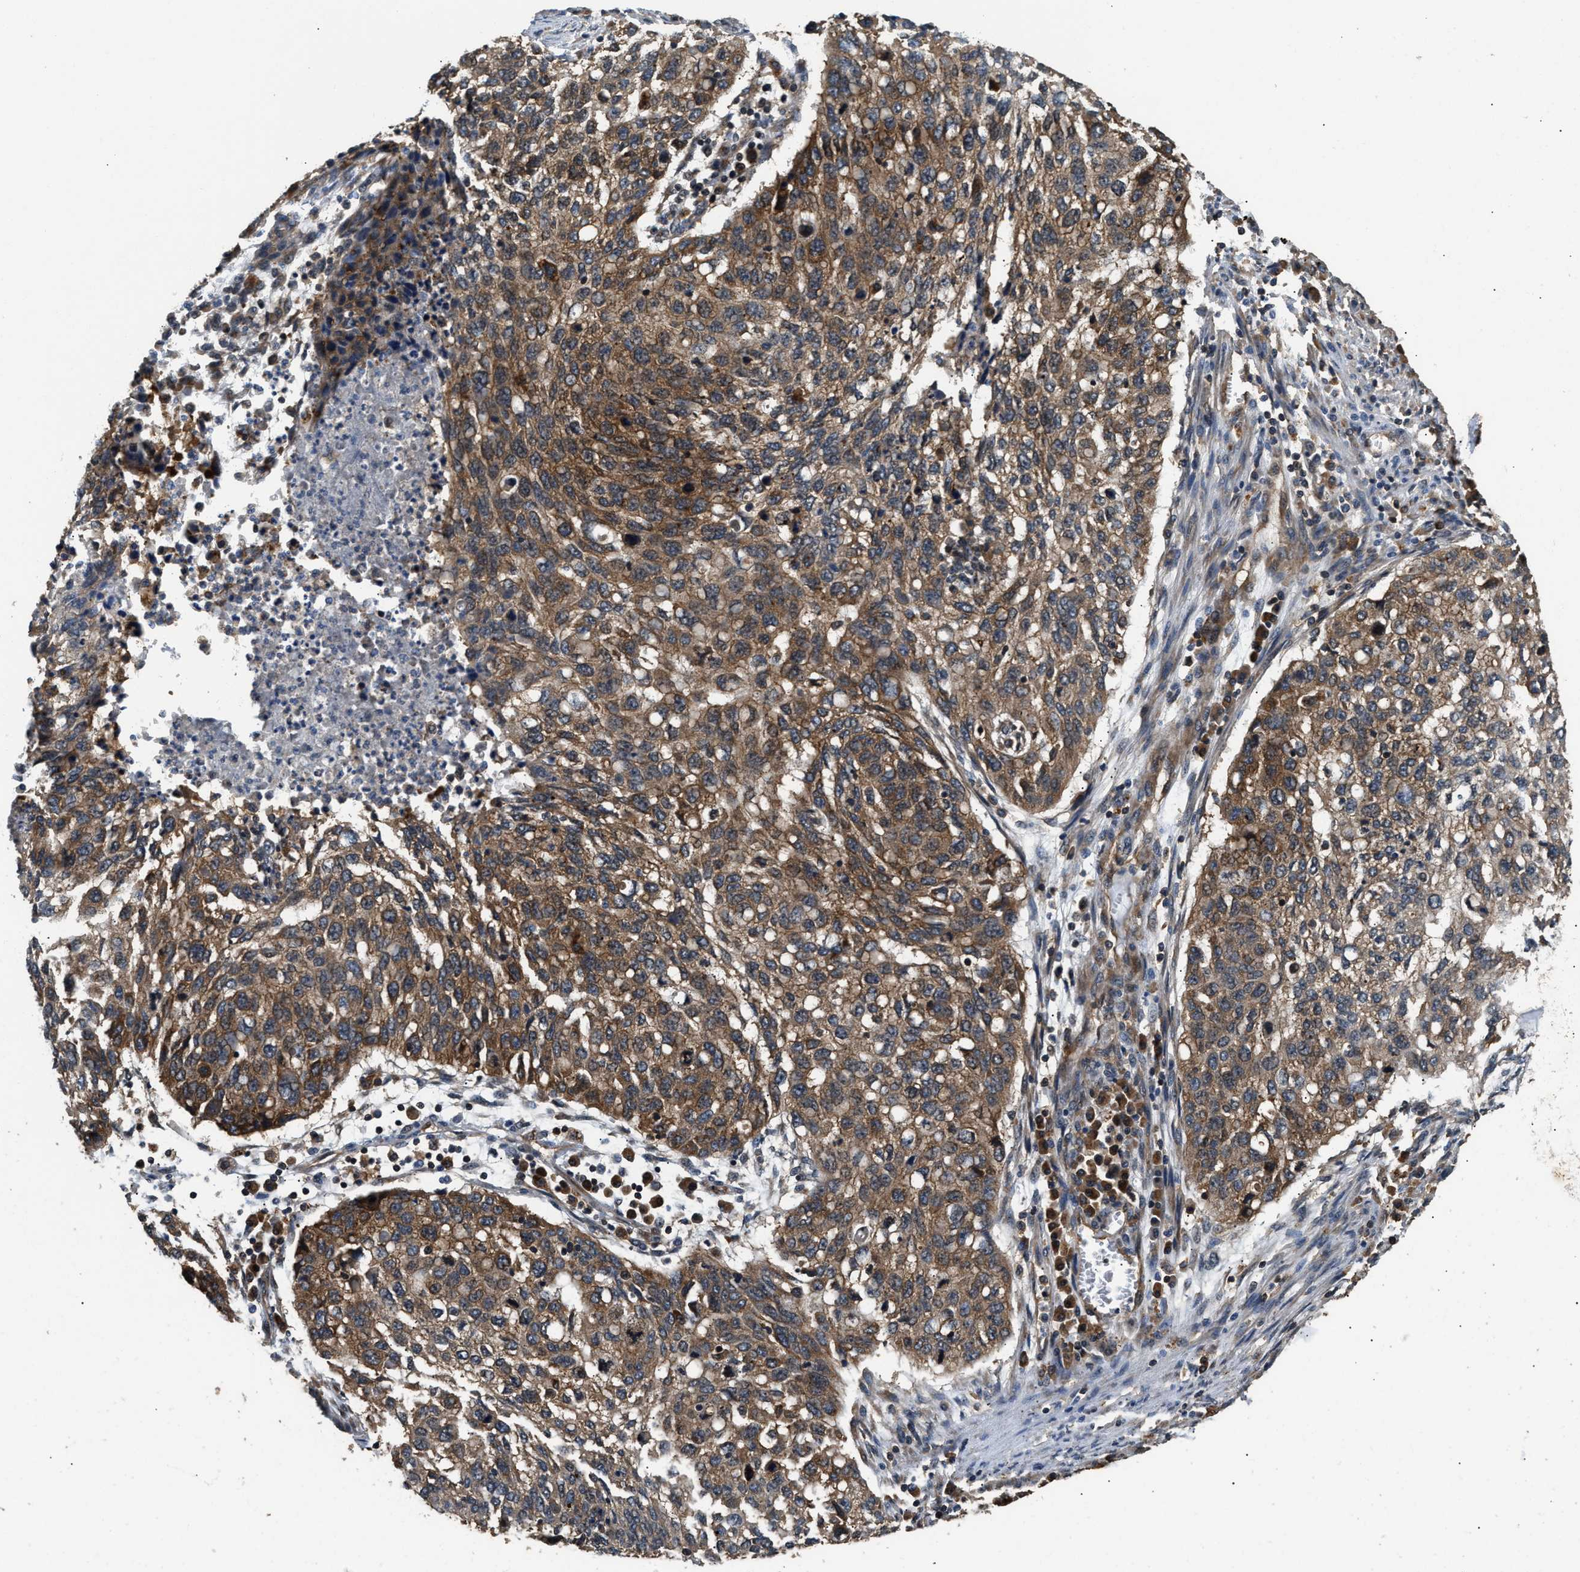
{"staining": {"intensity": "moderate", "quantity": ">75%", "location": "cytoplasmic/membranous"}, "tissue": "lung cancer", "cell_type": "Tumor cells", "image_type": "cancer", "snomed": [{"axis": "morphology", "description": "Squamous cell carcinoma, NOS"}, {"axis": "topography", "description": "Lung"}], "caption": "Squamous cell carcinoma (lung) stained with a brown dye displays moderate cytoplasmic/membranous positive expression in approximately >75% of tumor cells.", "gene": "DNAJC2", "patient": {"sex": "female", "age": 63}}